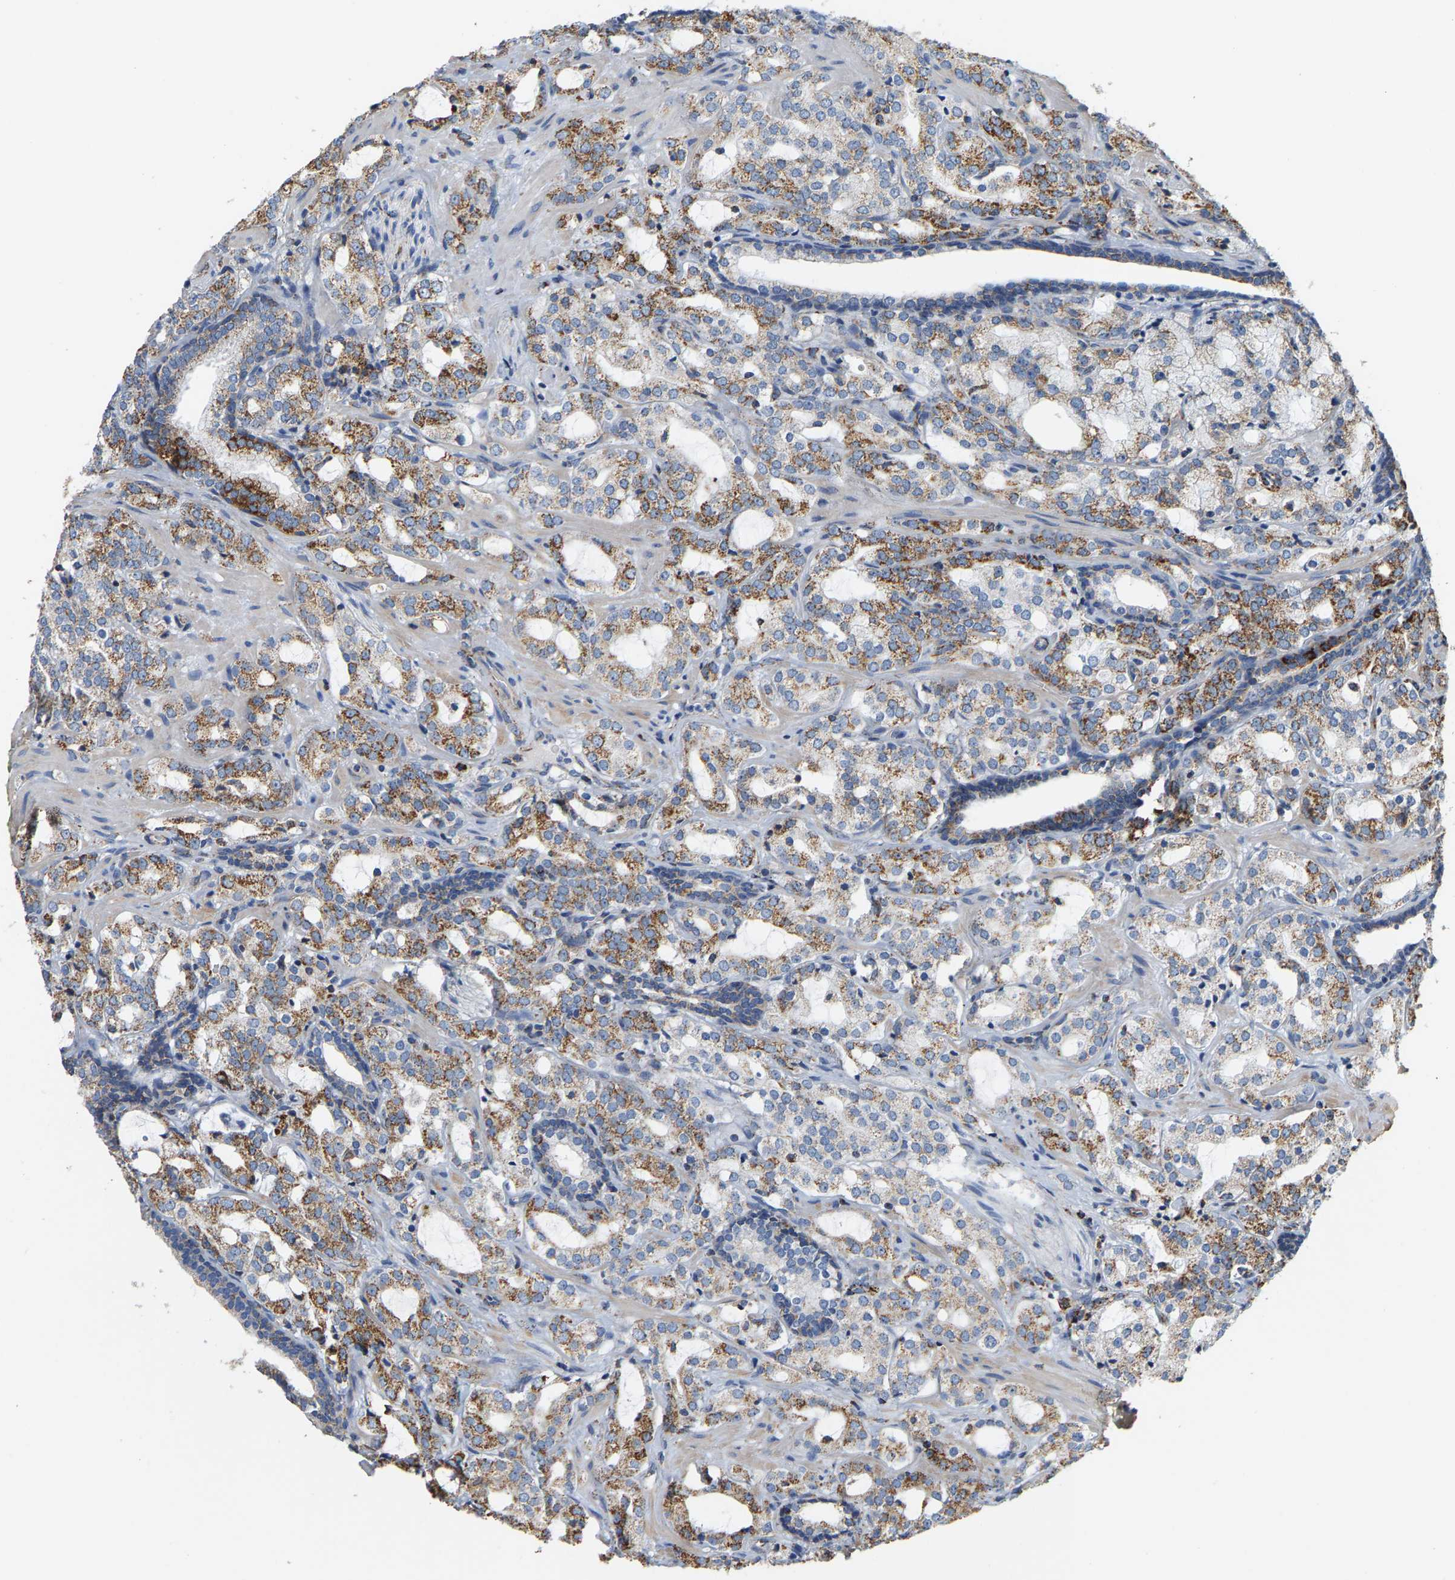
{"staining": {"intensity": "moderate", "quantity": ">75%", "location": "cytoplasmic/membranous"}, "tissue": "prostate cancer", "cell_type": "Tumor cells", "image_type": "cancer", "snomed": [{"axis": "morphology", "description": "Adenocarcinoma, High grade"}, {"axis": "topography", "description": "Prostate"}], "caption": "Immunohistochemistry (IHC) of adenocarcinoma (high-grade) (prostate) shows medium levels of moderate cytoplasmic/membranous expression in about >75% of tumor cells.", "gene": "SHMT2", "patient": {"sex": "male", "age": 64}}